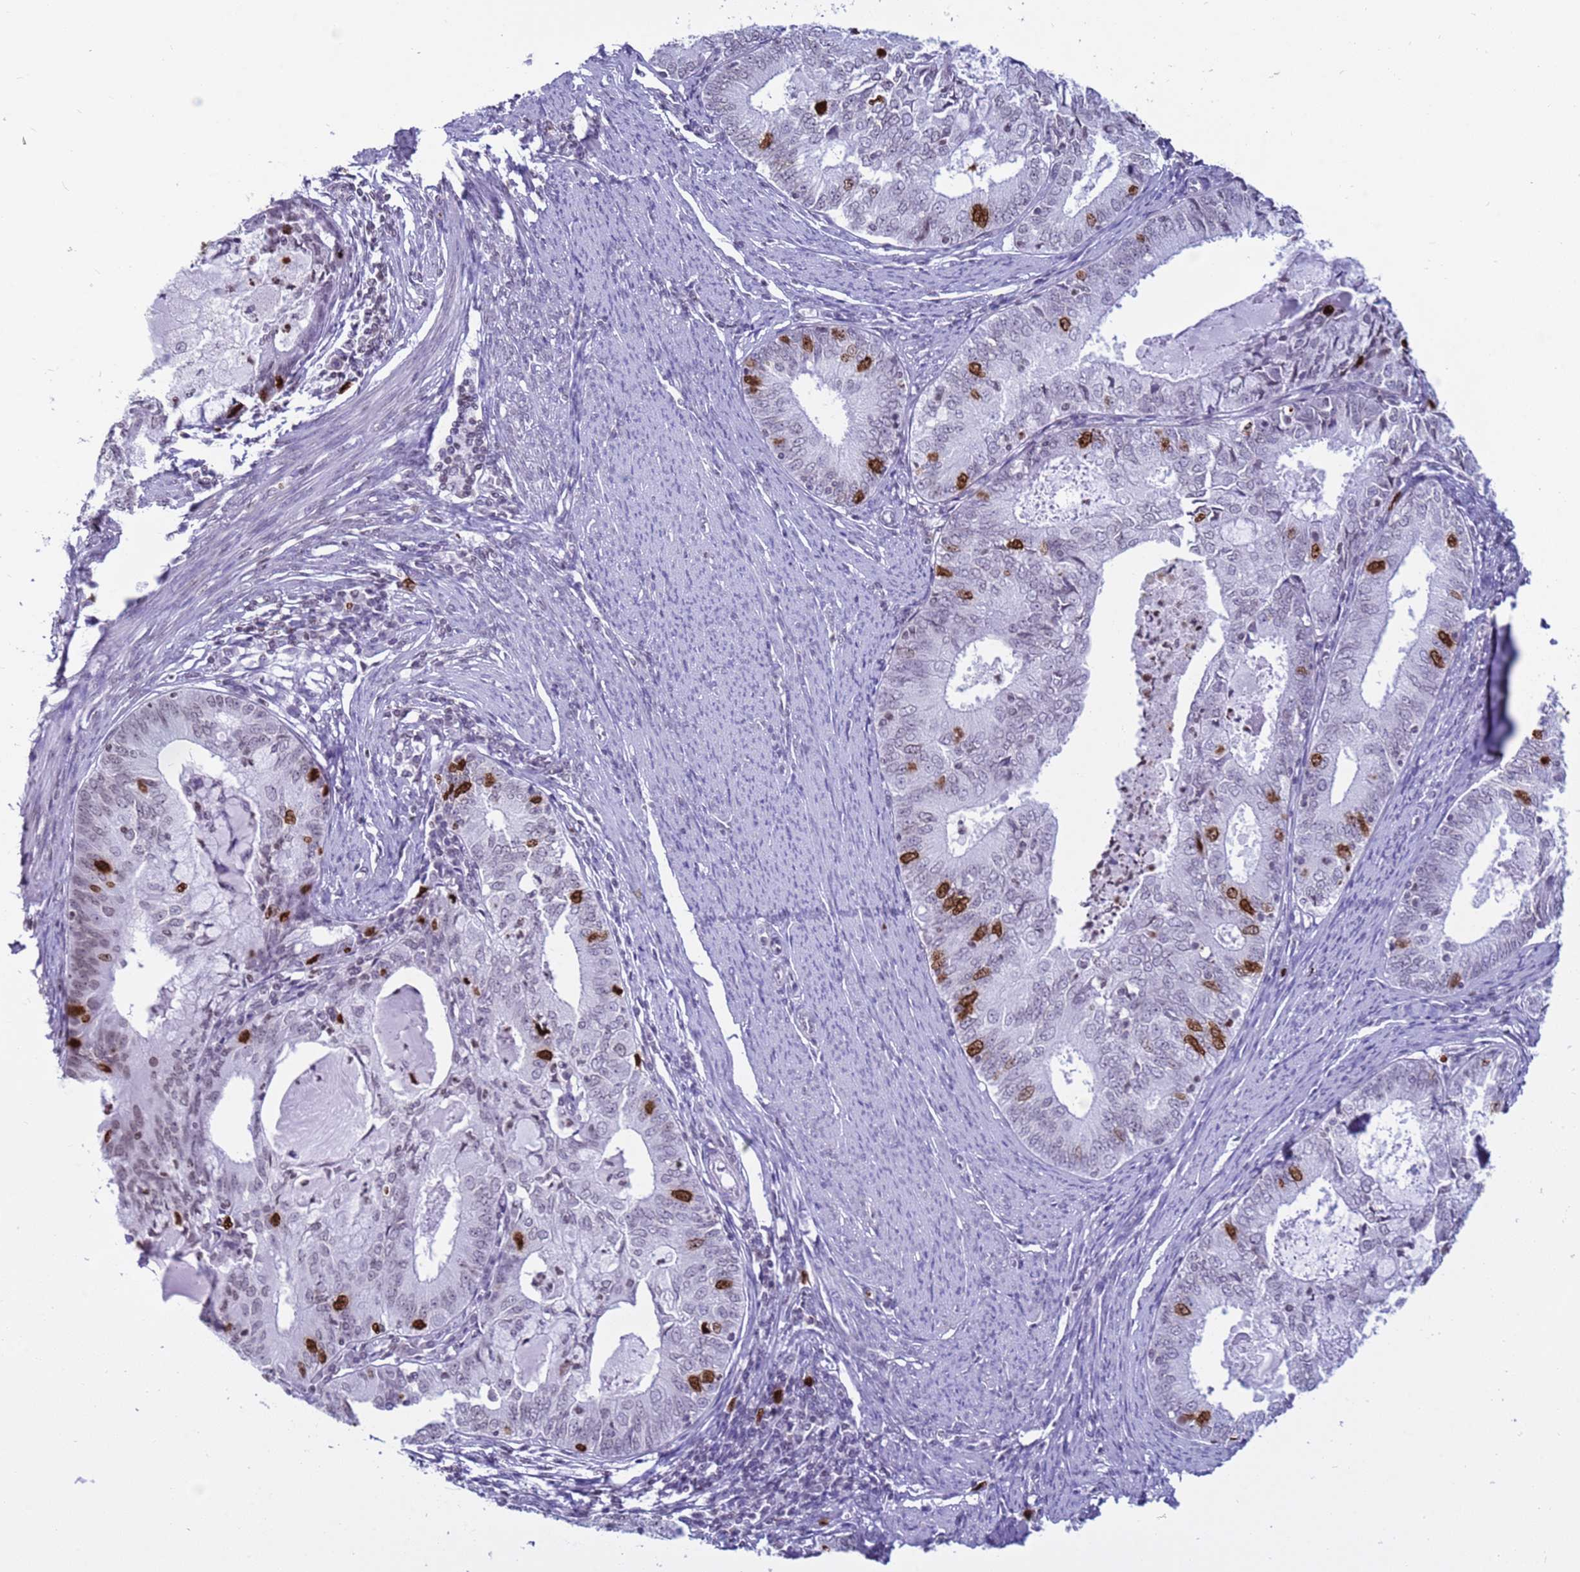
{"staining": {"intensity": "strong", "quantity": "<25%", "location": "nuclear"}, "tissue": "endometrial cancer", "cell_type": "Tumor cells", "image_type": "cancer", "snomed": [{"axis": "morphology", "description": "Adenocarcinoma, NOS"}, {"axis": "topography", "description": "Endometrium"}], "caption": "A medium amount of strong nuclear staining is present in approximately <25% of tumor cells in endometrial adenocarcinoma tissue. (brown staining indicates protein expression, while blue staining denotes nuclei).", "gene": "H4C8", "patient": {"sex": "female", "age": 57}}